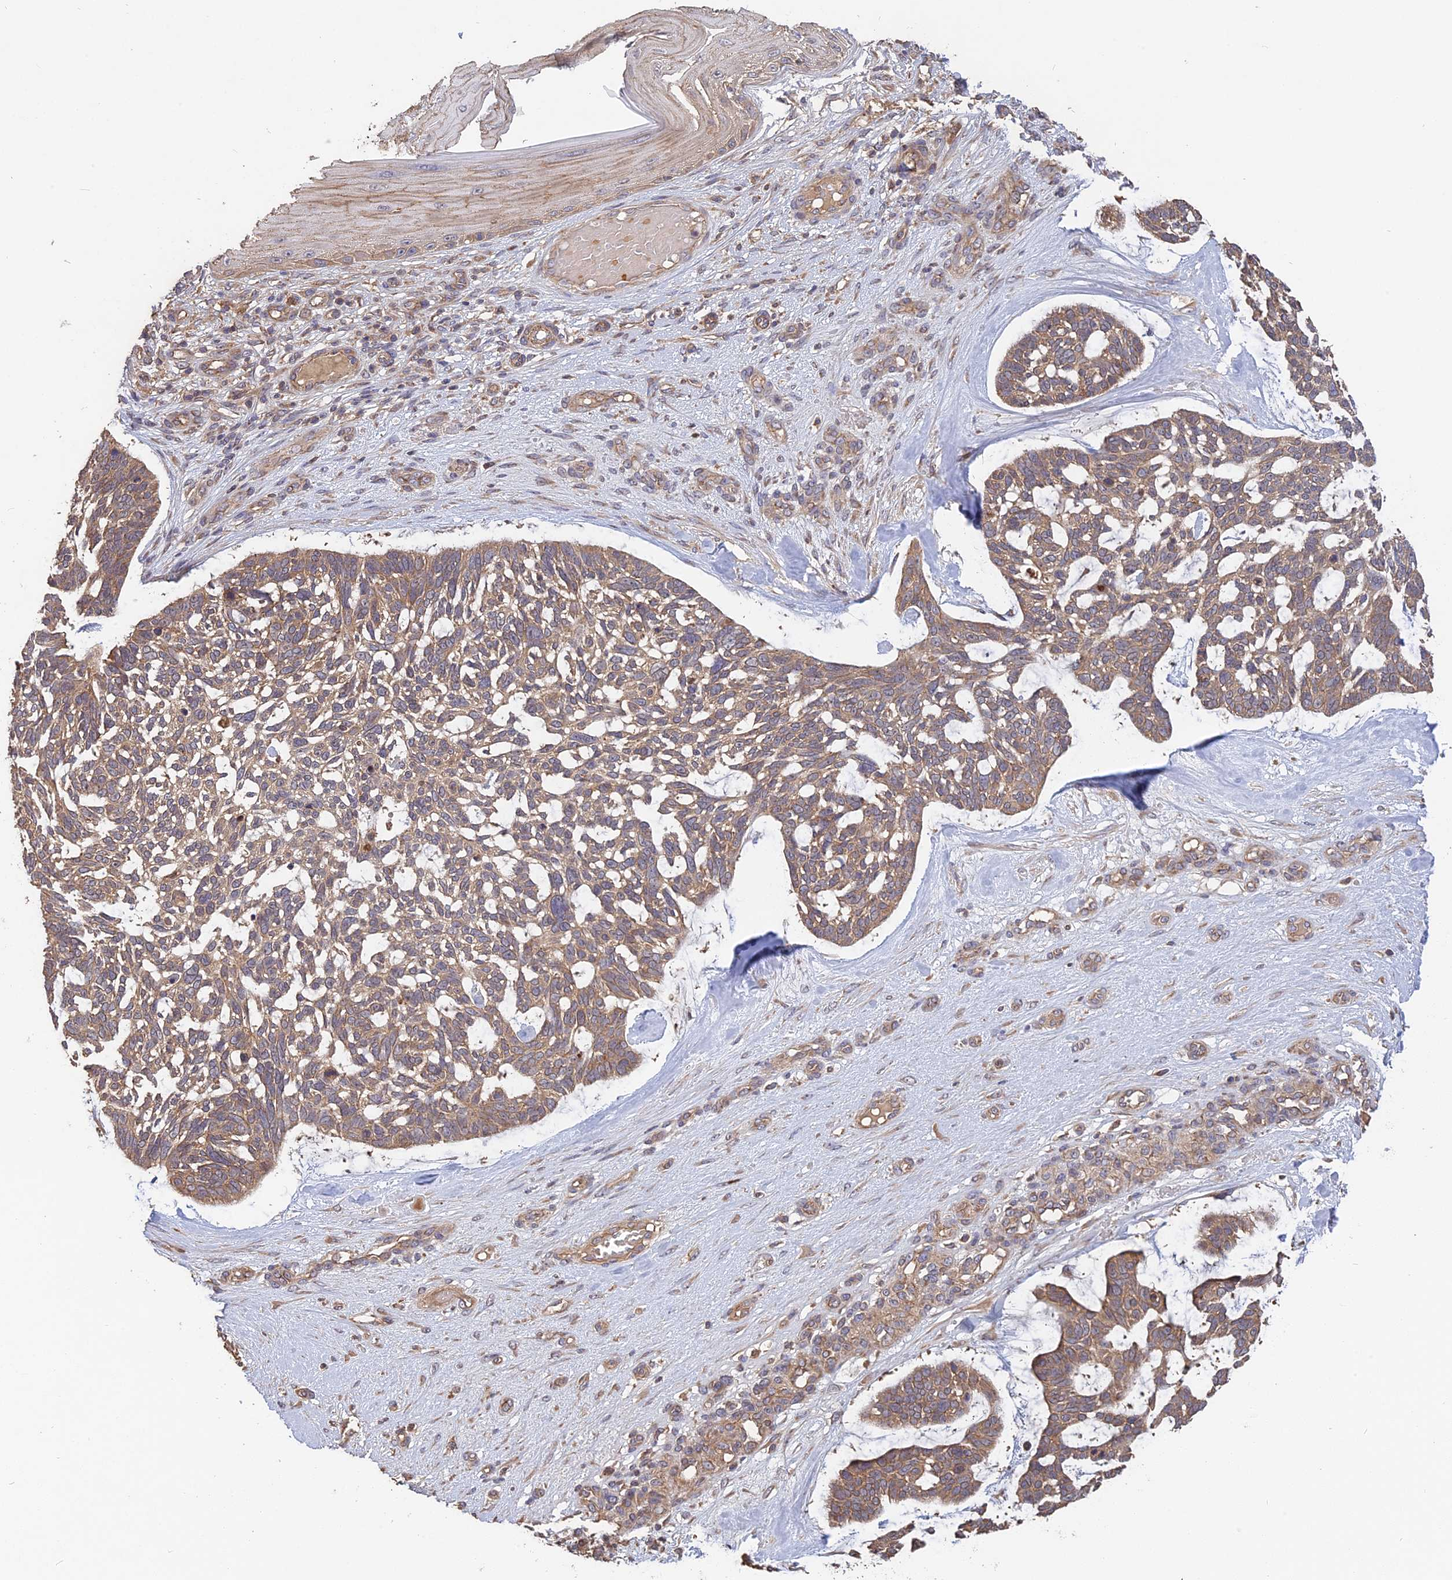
{"staining": {"intensity": "moderate", "quantity": ">75%", "location": "cytoplasmic/membranous"}, "tissue": "skin cancer", "cell_type": "Tumor cells", "image_type": "cancer", "snomed": [{"axis": "morphology", "description": "Basal cell carcinoma"}, {"axis": "topography", "description": "Skin"}], "caption": "Protein expression analysis of skin cancer reveals moderate cytoplasmic/membranous positivity in approximately >75% of tumor cells.", "gene": "ARHGAP40", "patient": {"sex": "male", "age": 88}}